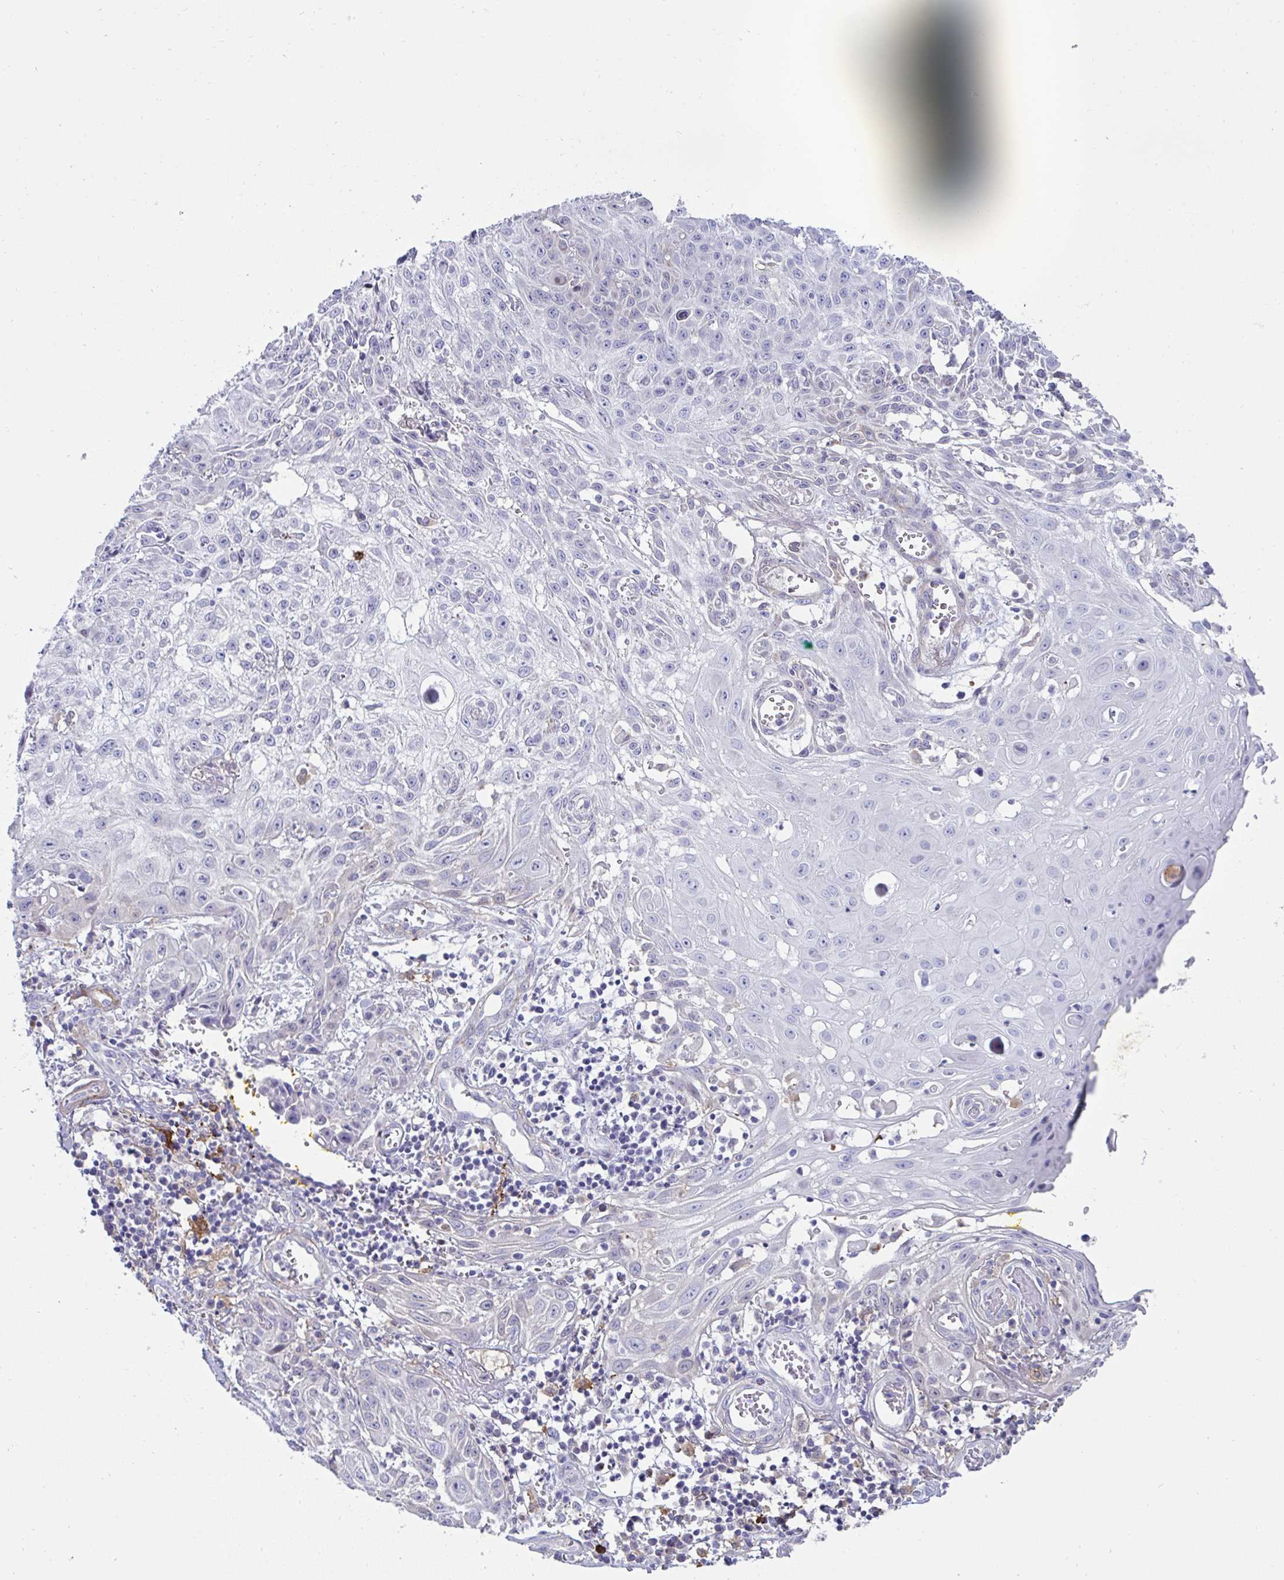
{"staining": {"intensity": "negative", "quantity": "none", "location": "none"}, "tissue": "skin cancer", "cell_type": "Tumor cells", "image_type": "cancer", "snomed": [{"axis": "morphology", "description": "Squamous cell carcinoma, NOS"}, {"axis": "topography", "description": "Skin"}, {"axis": "topography", "description": "Vulva"}], "caption": "DAB immunohistochemical staining of human skin cancer (squamous cell carcinoma) shows no significant positivity in tumor cells.", "gene": "FBXL13", "patient": {"sex": "female", "age": 71}}